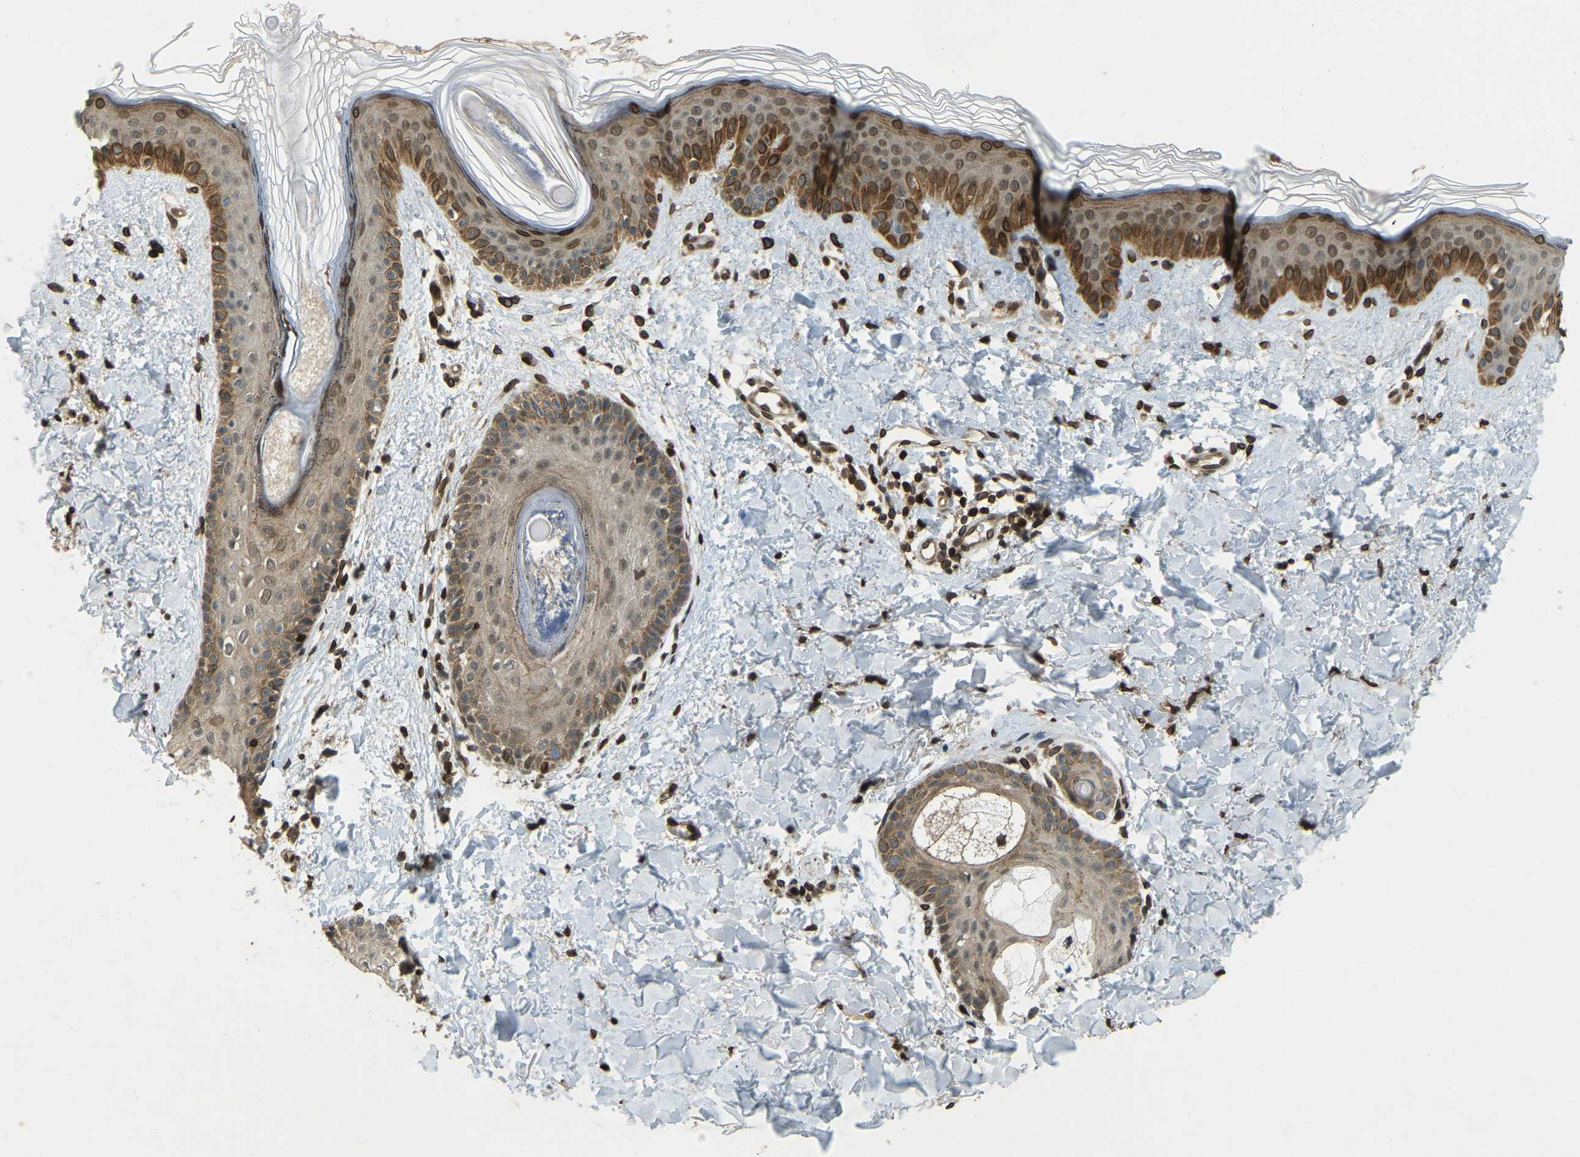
{"staining": {"intensity": "moderate", "quantity": ">75%", "location": "nuclear"}, "tissue": "skin", "cell_type": "Fibroblasts", "image_type": "normal", "snomed": [{"axis": "morphology", "description": "Normal tissue, NOS"}, {"axis": "topography", "description": "Skin"}], "caption": "Immunohistochemical staining of unremarkable human skin demonstrates moderate nuclear protein positivity in approximately >75% of fibroblasts. The staining is performed using DAB (3,3'-diaminobenzidine) brown chromogen to label protein expression. The nuclei are counter-stained blue using hematoxylin.", "gene": "SYNE1", "patient": {"sex": "male", "age": 40}}